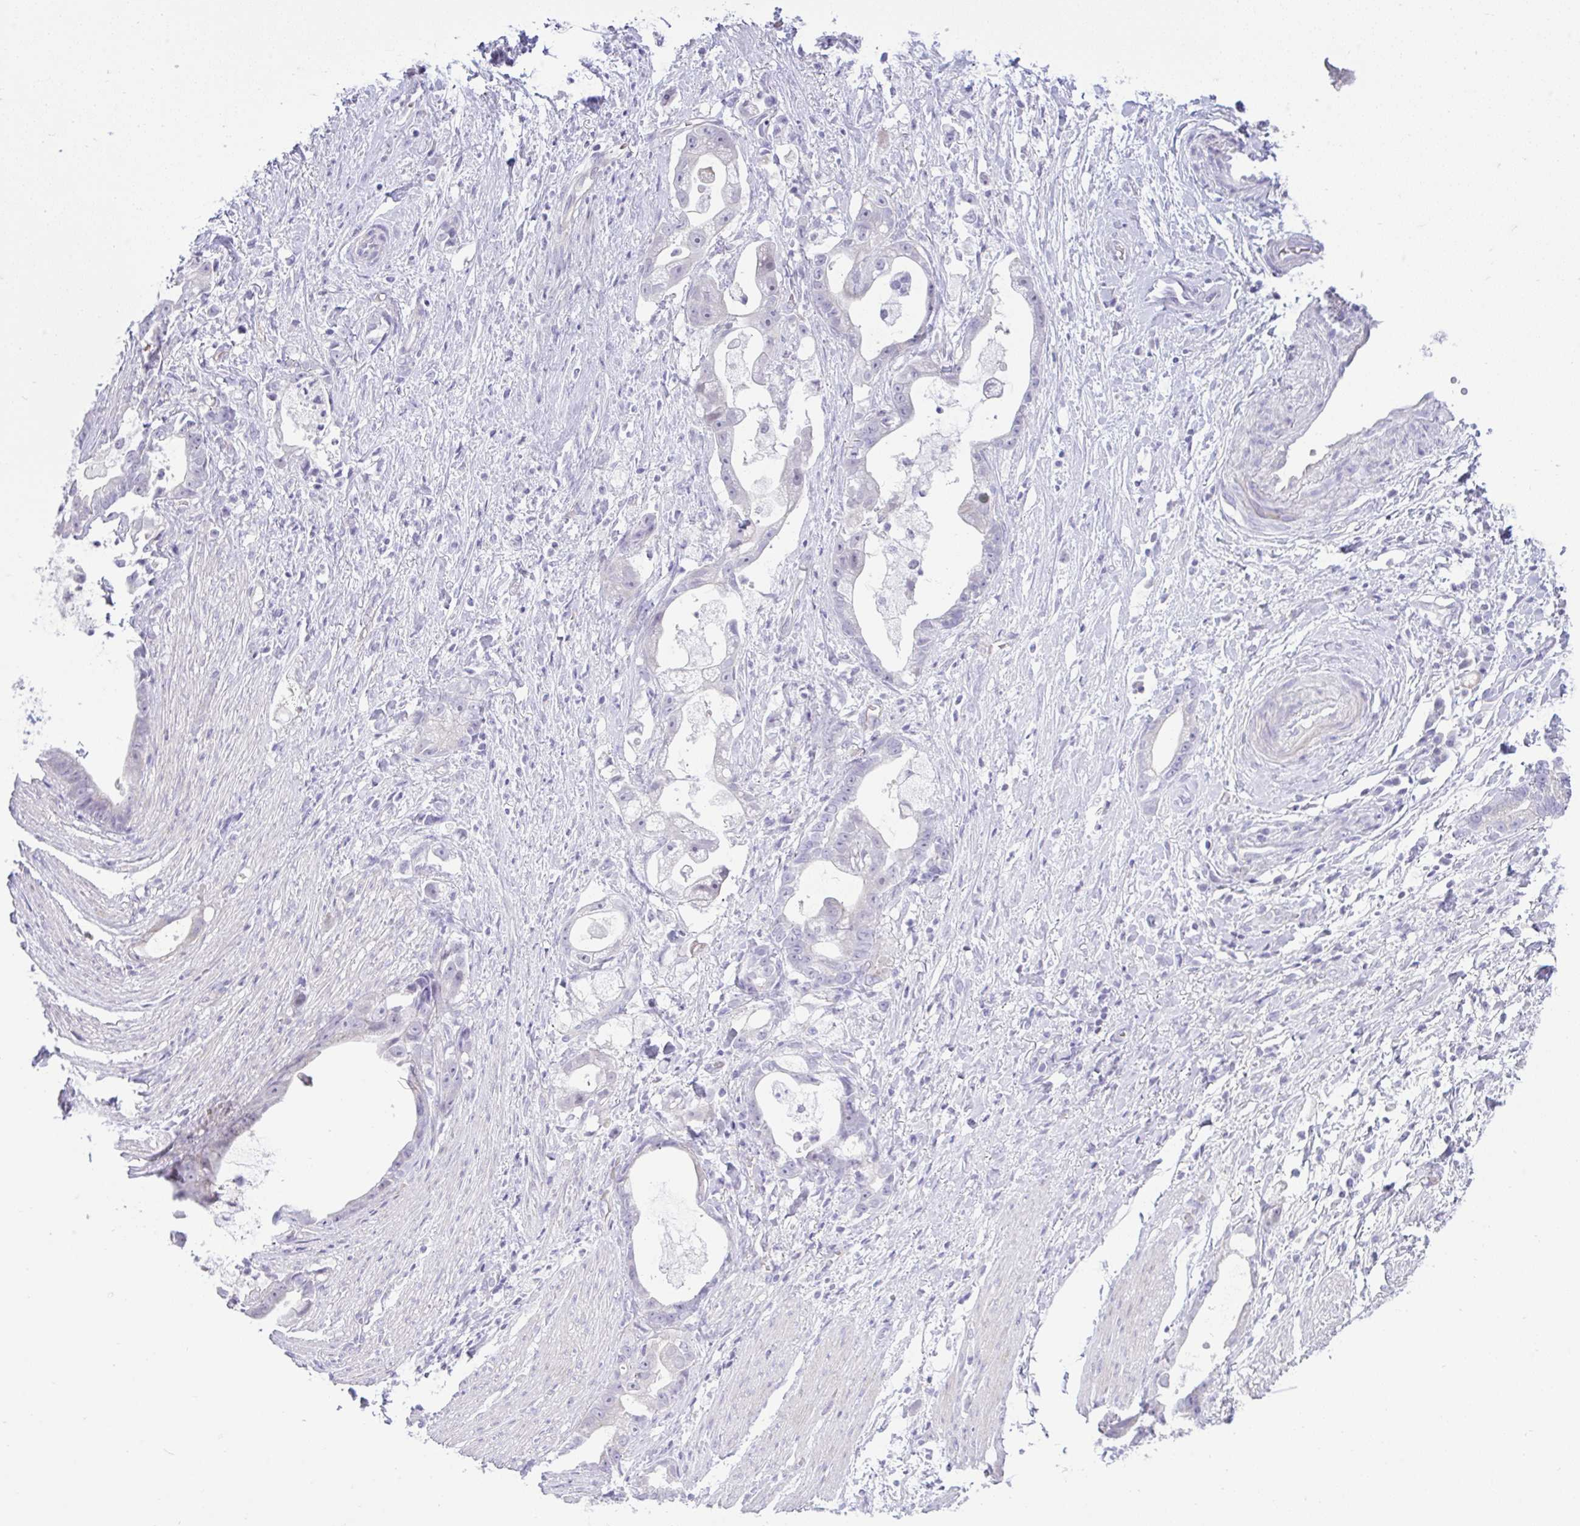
{"staining": {"intensity": "negative", "quantity": "none", "location": "none"}, "tissue": "stomach cancer", "cell_type": "Tumor cells", "image_type": "cancer", "snomed": [{"axis": "morphology", "description": "Adenocarcinoma, NOS"}, {"axis": "topography", "description": "Stomach"}], "caption": "Photomicrograph shows no significant protein positivity in tumor cells of adenocarcinoma (stomach).", "gene": "ZNF101", "patient": {"sex": "male", "age": 55}}